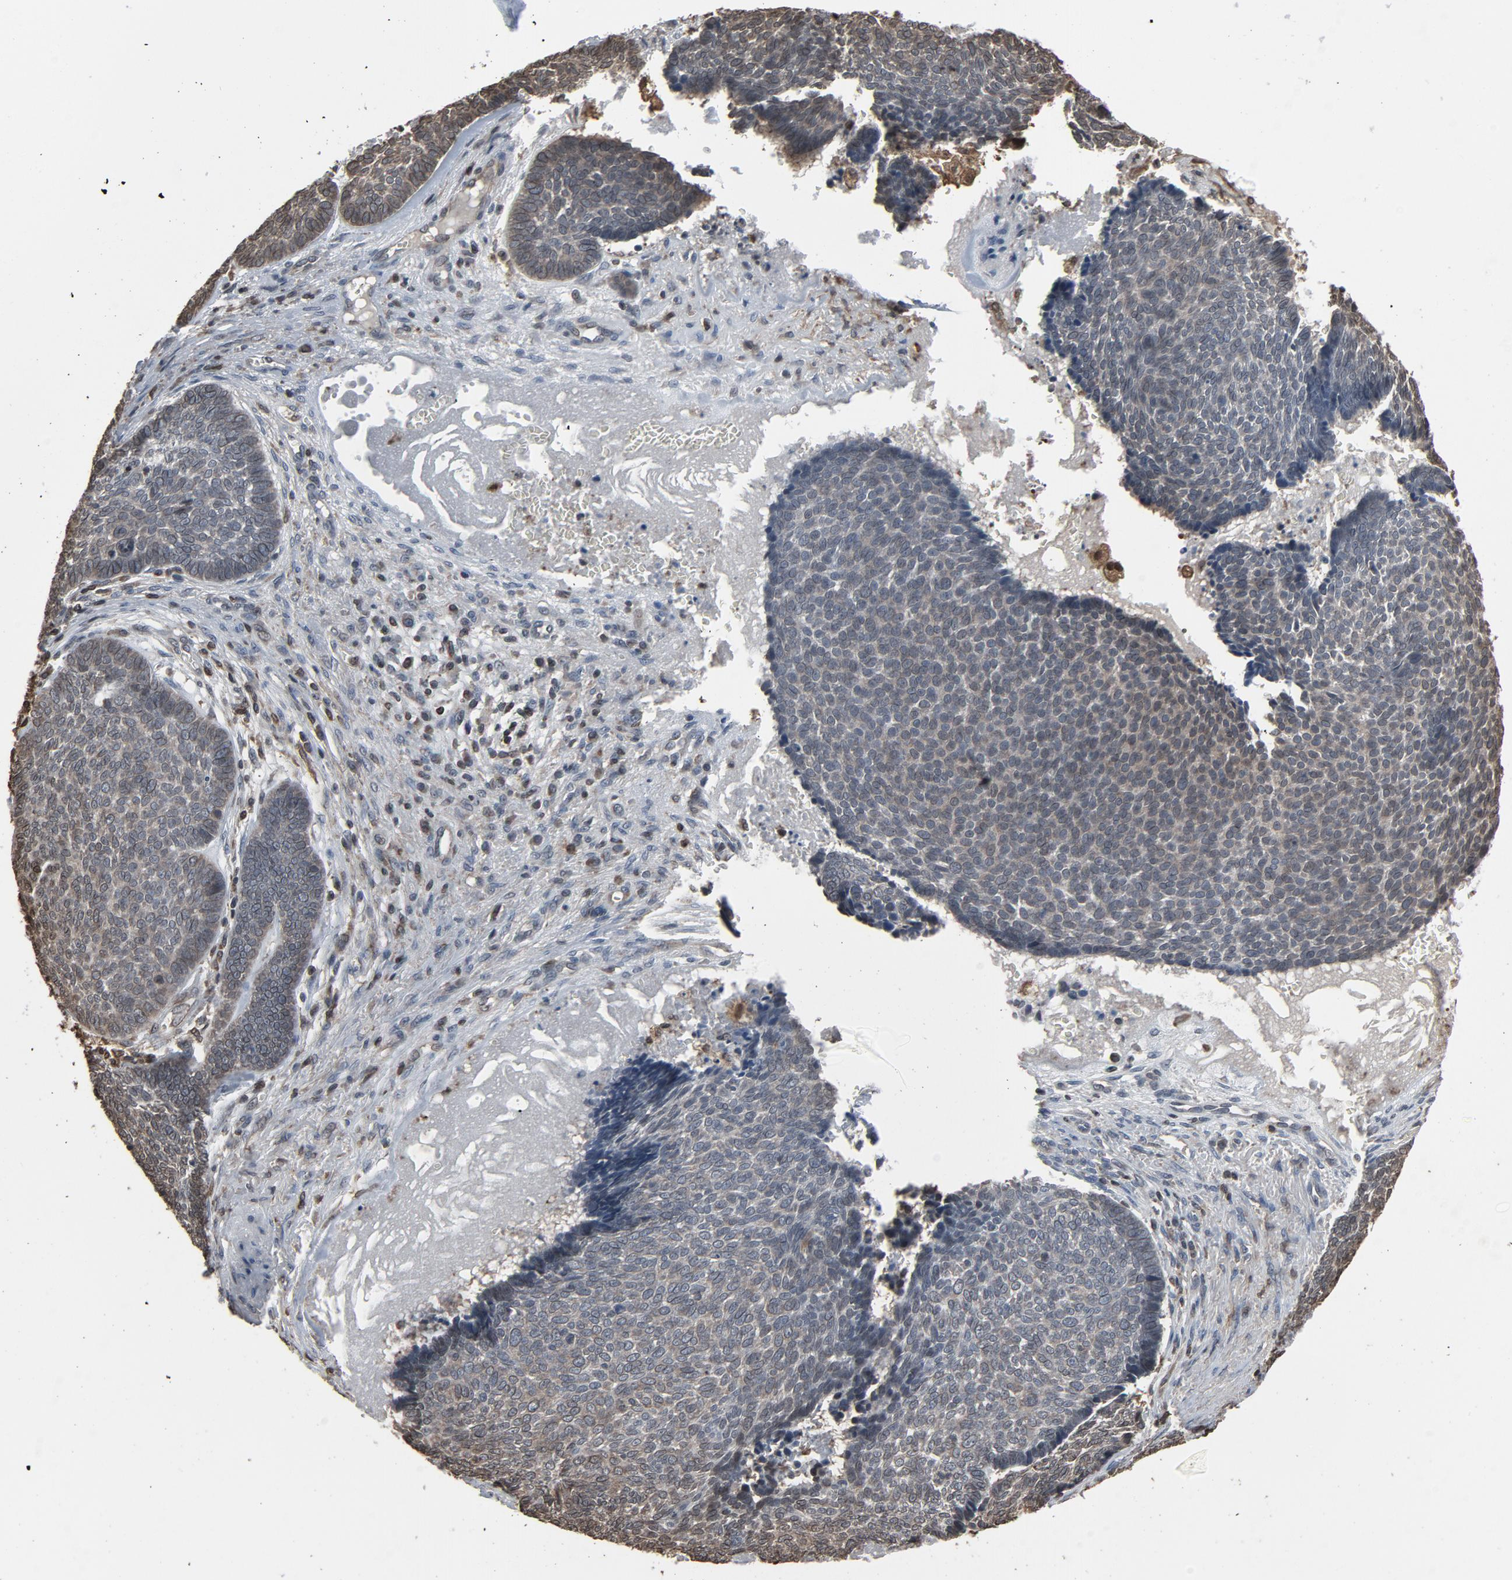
{"staining": {"intensity": "negative", "quantity": "none", "location": "none"}, "tissue": "skin cancer", "cell_type": "Tumor cells", "image_type": "cancer", "snomed": [{"axis": "morphology", "description": "Basal cell carcinoma"}, {"axis": "topography", "description": "Skin"}], "caption": "The immunohistochemistry (IHC) histopathology image has no significant staining in tumor cells of basal cell carcinoma (skin) tissue.", "gene": "UBE2D1", "patient": {"sex": "male", "age": 84}}